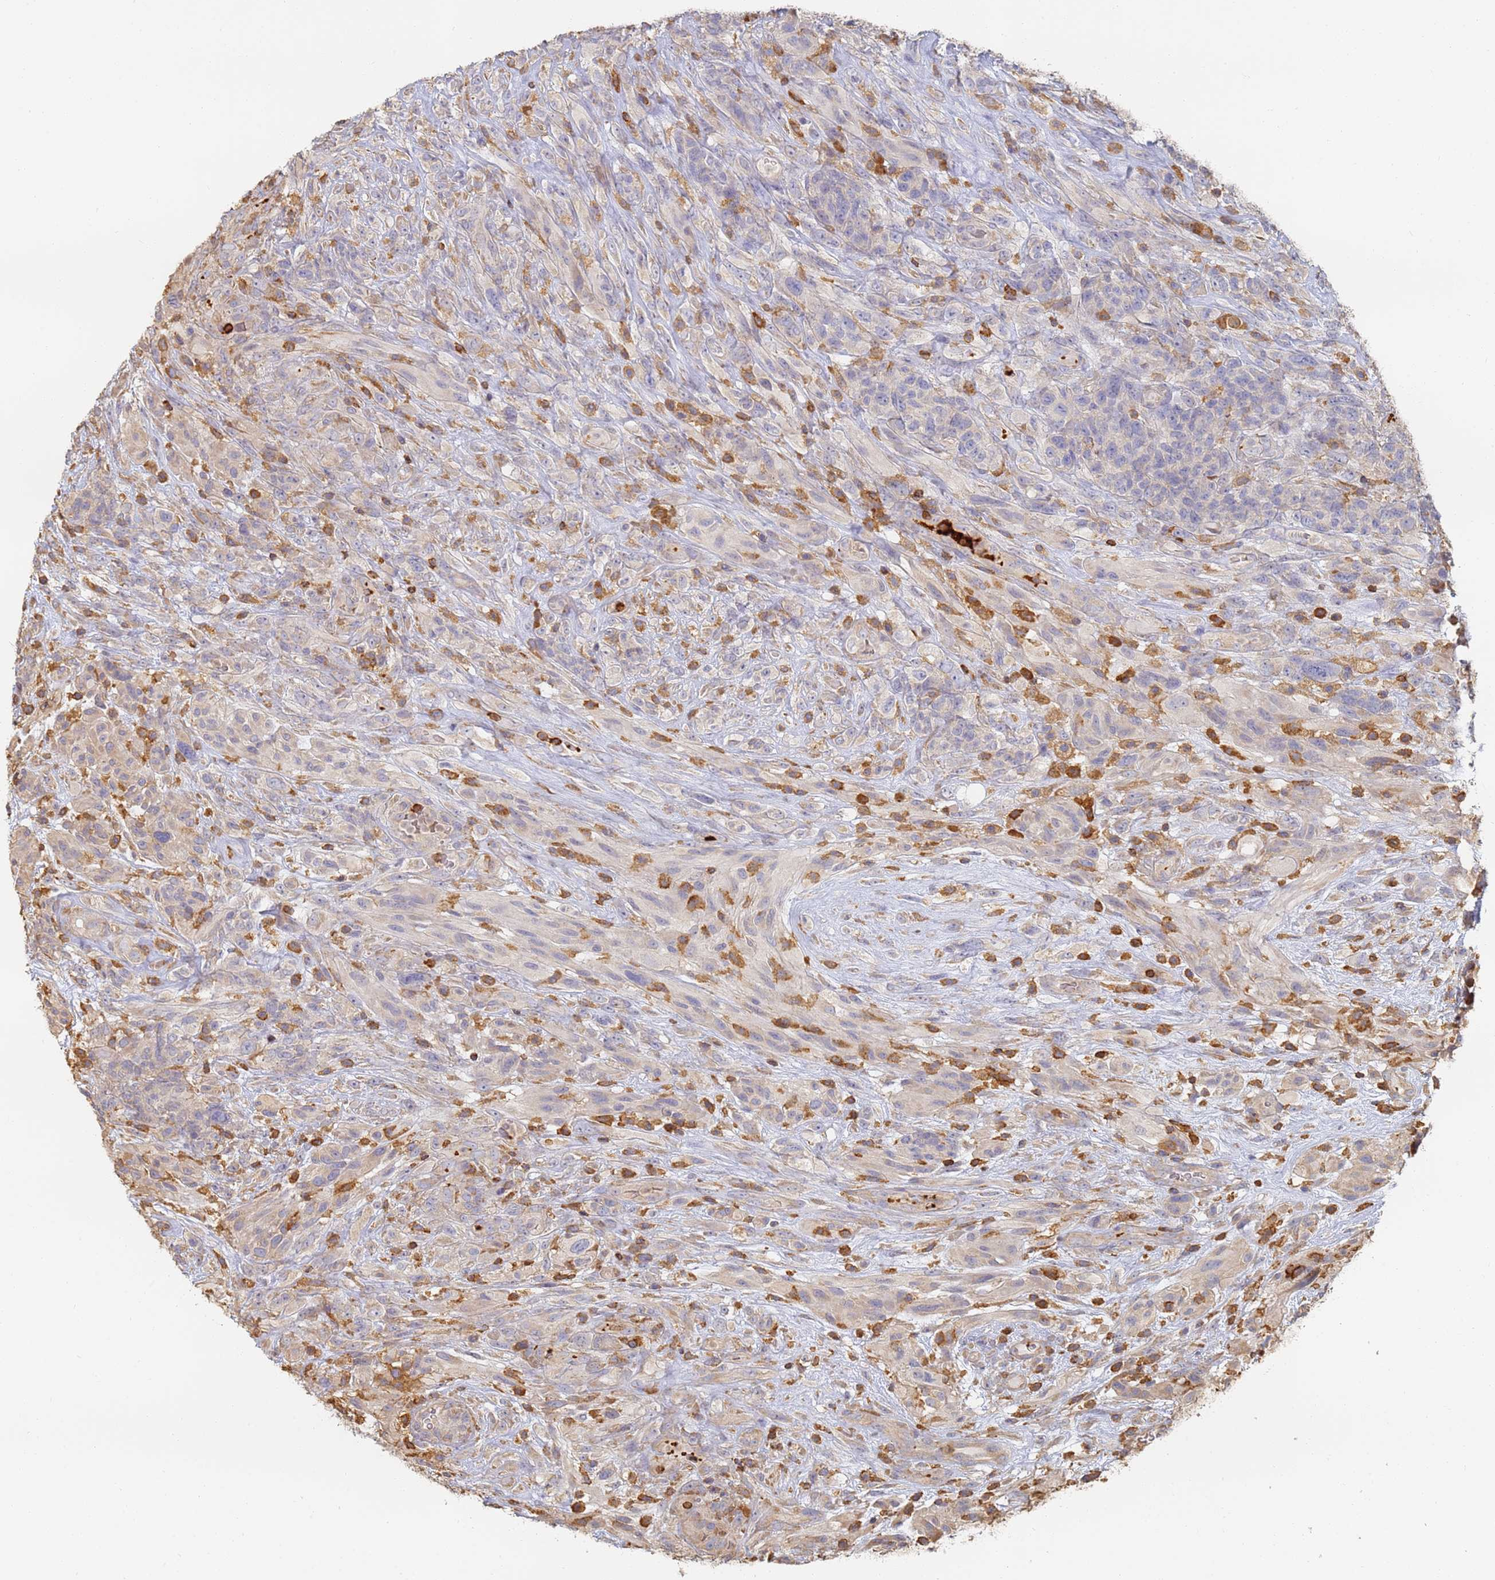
{"staining": {"intensity": "negative", "quantity": "none", "location": "none"}, "tissue": "glioma", "cell_type": "Tumor cells", "image_type": "cancer", "snomed": [{"axis": "morphology", "description": "Glioma, malignant, High grade"}, {"axis": "topography", "description": "Brain"}], "caption": "Tumor cells show no significant protein staining in glioma. Brightfield microscopy of immunohistochemistry stained with DAB (3,3'-diaminobenzidine) (brown) and hematoxylin (blue), captured at high magnification.", "gene": "BIN2", "patient": {"sex": "male", "age": 61}}